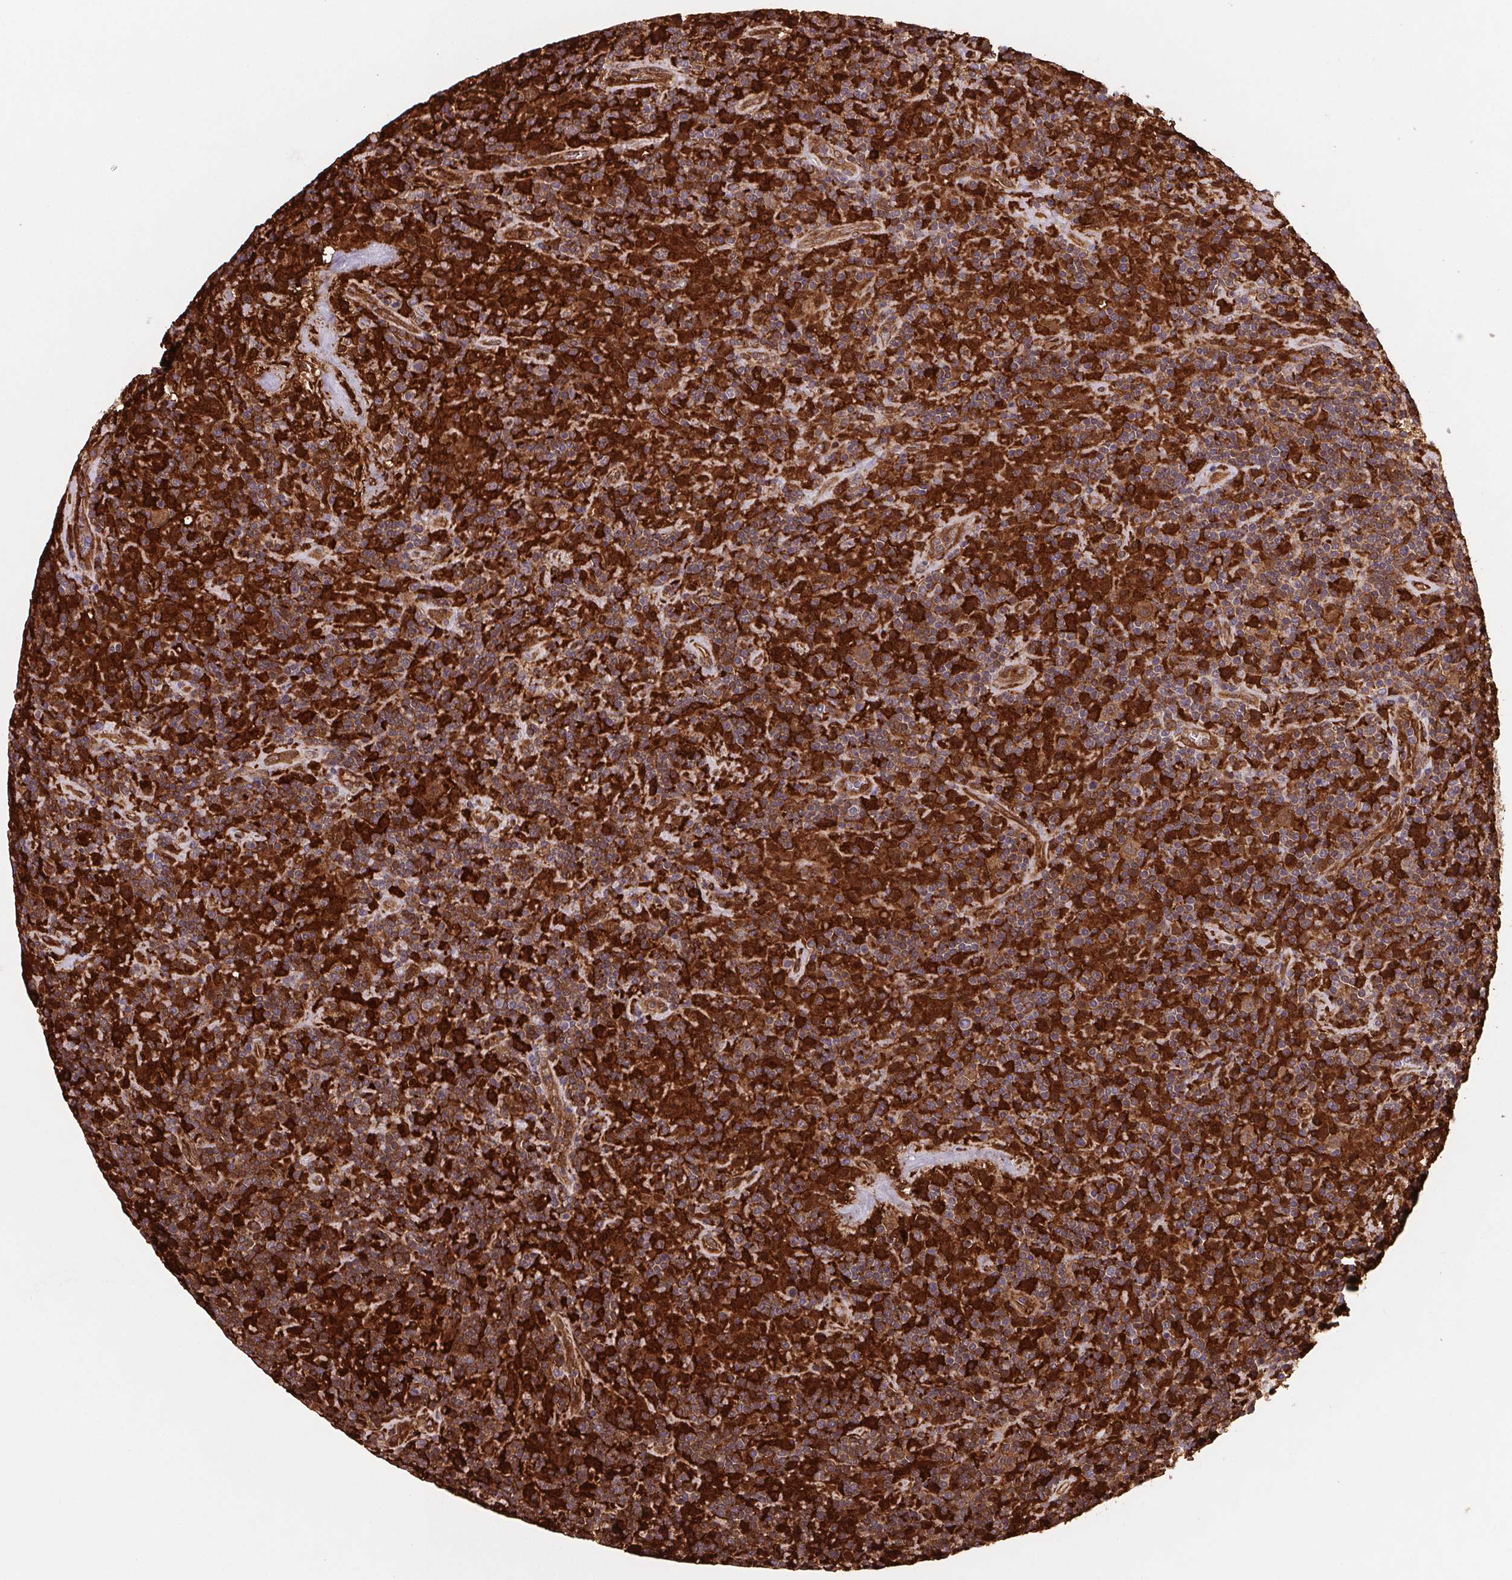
{"staining": {"intensity": "negative", "quantity": "none", "location": "none"}, "tissue": "lymphoma", "cell_type": "Tumor cells", "image_type": "cancer", "snomed": [{"axis": "morphology", "description": "Hodgkin's disease, NOS"}, {"axis": "topography", "description": "Lymph node"}], "caption": "An image of human Hodgkin's disease is negative for staining in tumor cells. (Brightfield microscopy of DAB (3,3'-diaminobenzidine) IHC at high magnification).", "gene": "GBP1", "patient": {"sex": "male", "age": 70}}